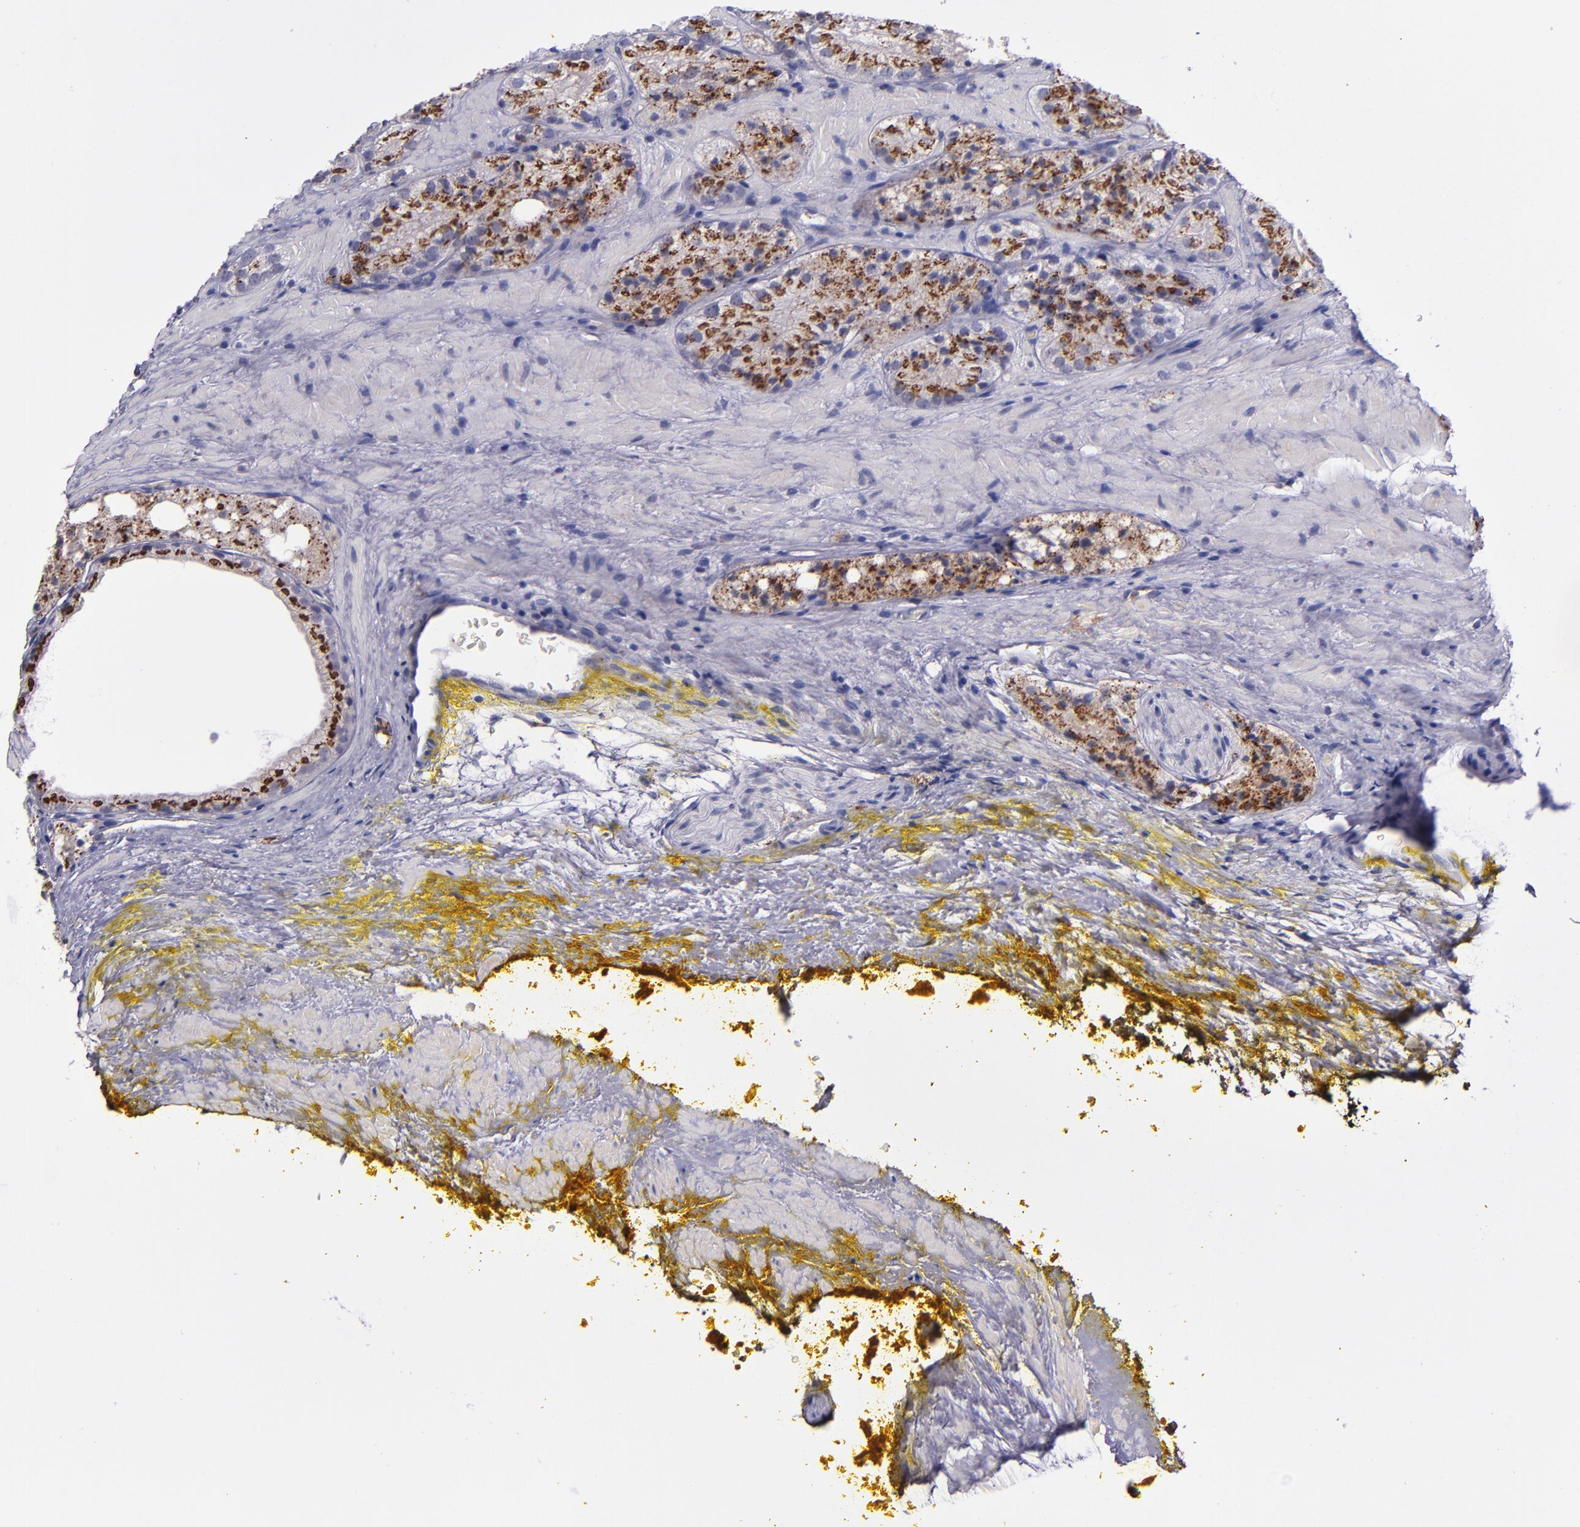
{"staining": {"intensity": "strong", "quantity": ">75%", "location": "cytoplasmic/membranous"}, "tissue": "prostate cancer", "cell_type": "Tumor cells", "image_type": "cancer", "snomed": [{"axis": "morphology", "description": "Adenocarcinoma, Low grade"}, {"axis": "topography", "description": "Prostate"}], "caption": "Low-grade adenocarcinoma (prostate) stained with DAB IHC reveals high levels of strong cytoplasmic/membranous positivity in approximately >75% of tumor cells.", "gene": "RAB41", "patient": {"sex": "male", "age": 60}}